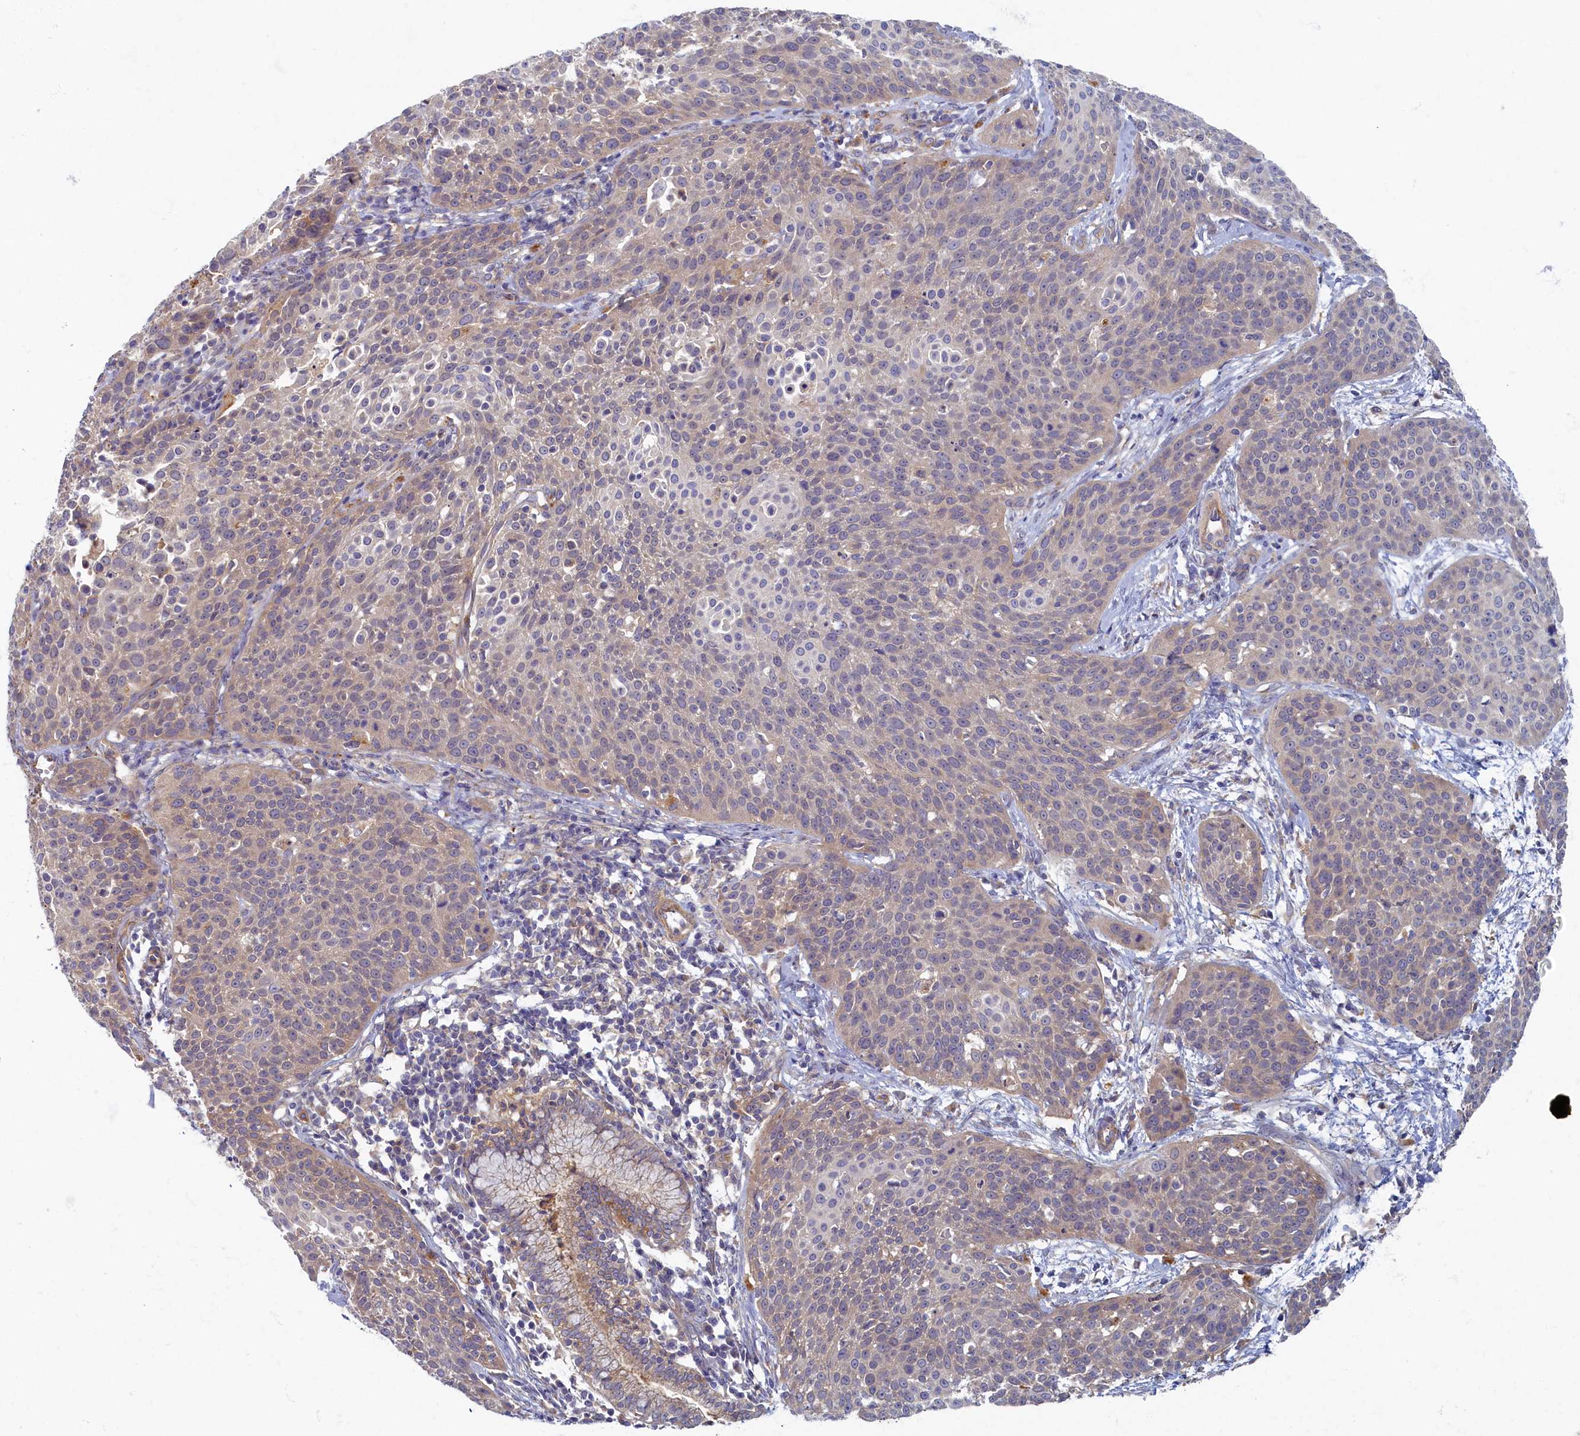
{"staining": {"intensity": "weak", "quantity": "<25%", "location": "cytoplasmic/membranous"}, "tissue": "cervical cancer", "cell_type": "Tumor cells", "image_type": "cancer", "snomed": [{"axis": "morphology", "description": "Squamous cell carcinoma, NOS"}, {"axis": "topography", "description": "Cervix"}], "caption": "IHC photomicrograph of neoplastic tissue: squamous cell carcinoma (cervical) stained with DAB exhibits no significant protein positivity in tumor cells. (DAB IHC visualized using brightfield microscopy, high magnification).", "gene": "PSMG2", "patient": {"sex": "female", "age": 38}}